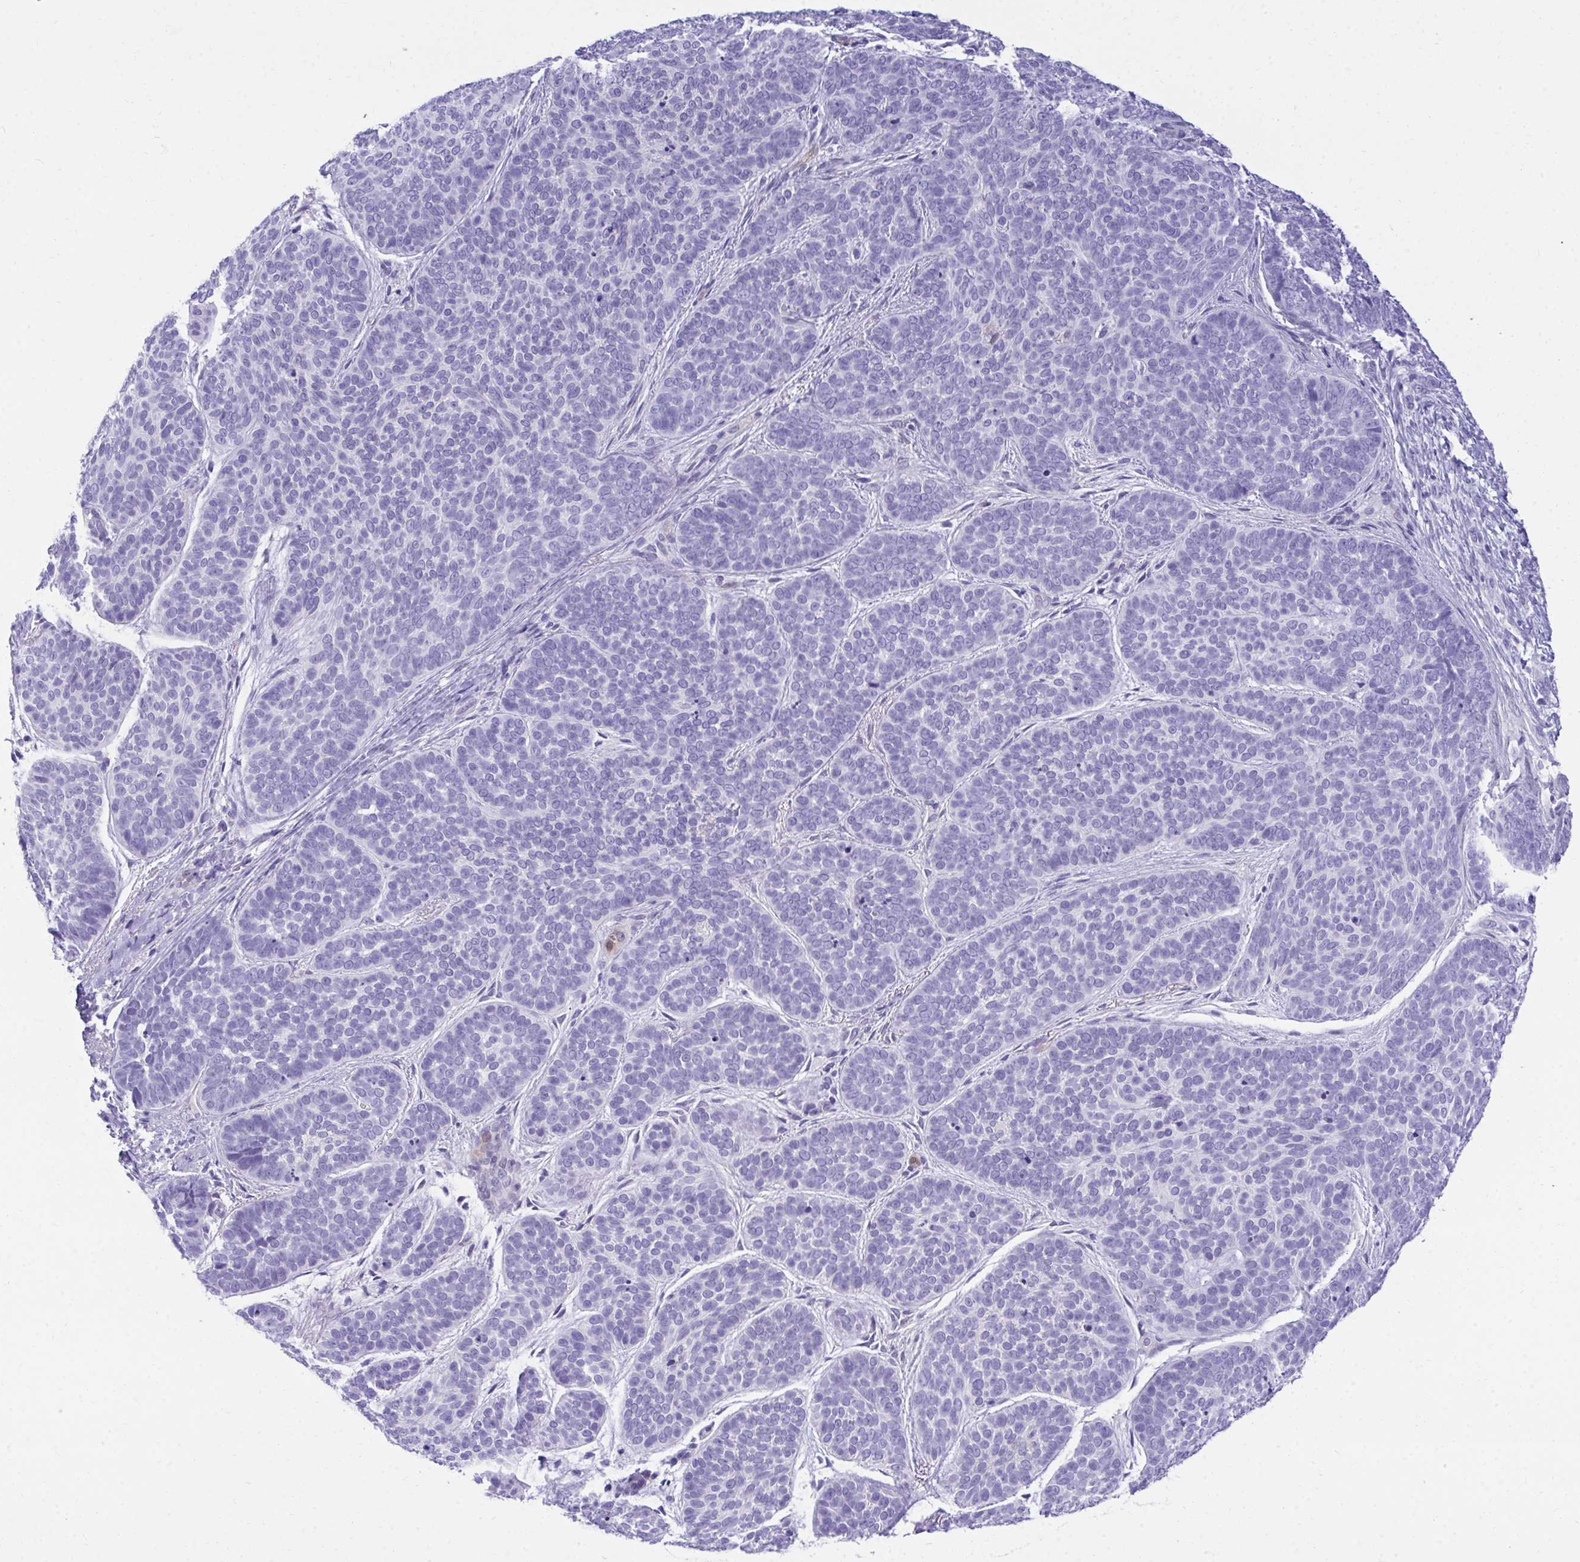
{"staining": {"intensity": "negative", "quantity": "none", "location": "none"}, "tissue": "skin cancer", "cell_type": "Tumor cells", "image_type": "cancer", "snomed": [{"axis": "morphology", "description": "Basal cell carcinoma"}, {"axis": "topography", "description": "Skin"}, {"axis": "topography", "description": "Skin of nose"}], "caption": "Immunohistochemistry micrograph of skin cancer stained for a protein (brown), which shows no staining in tumor cells. (Immunohistochemistry, brightfield microscopy, high magnification).", "gene": "PGM2L1", "patient": {"sex": "female", "age": 81}}